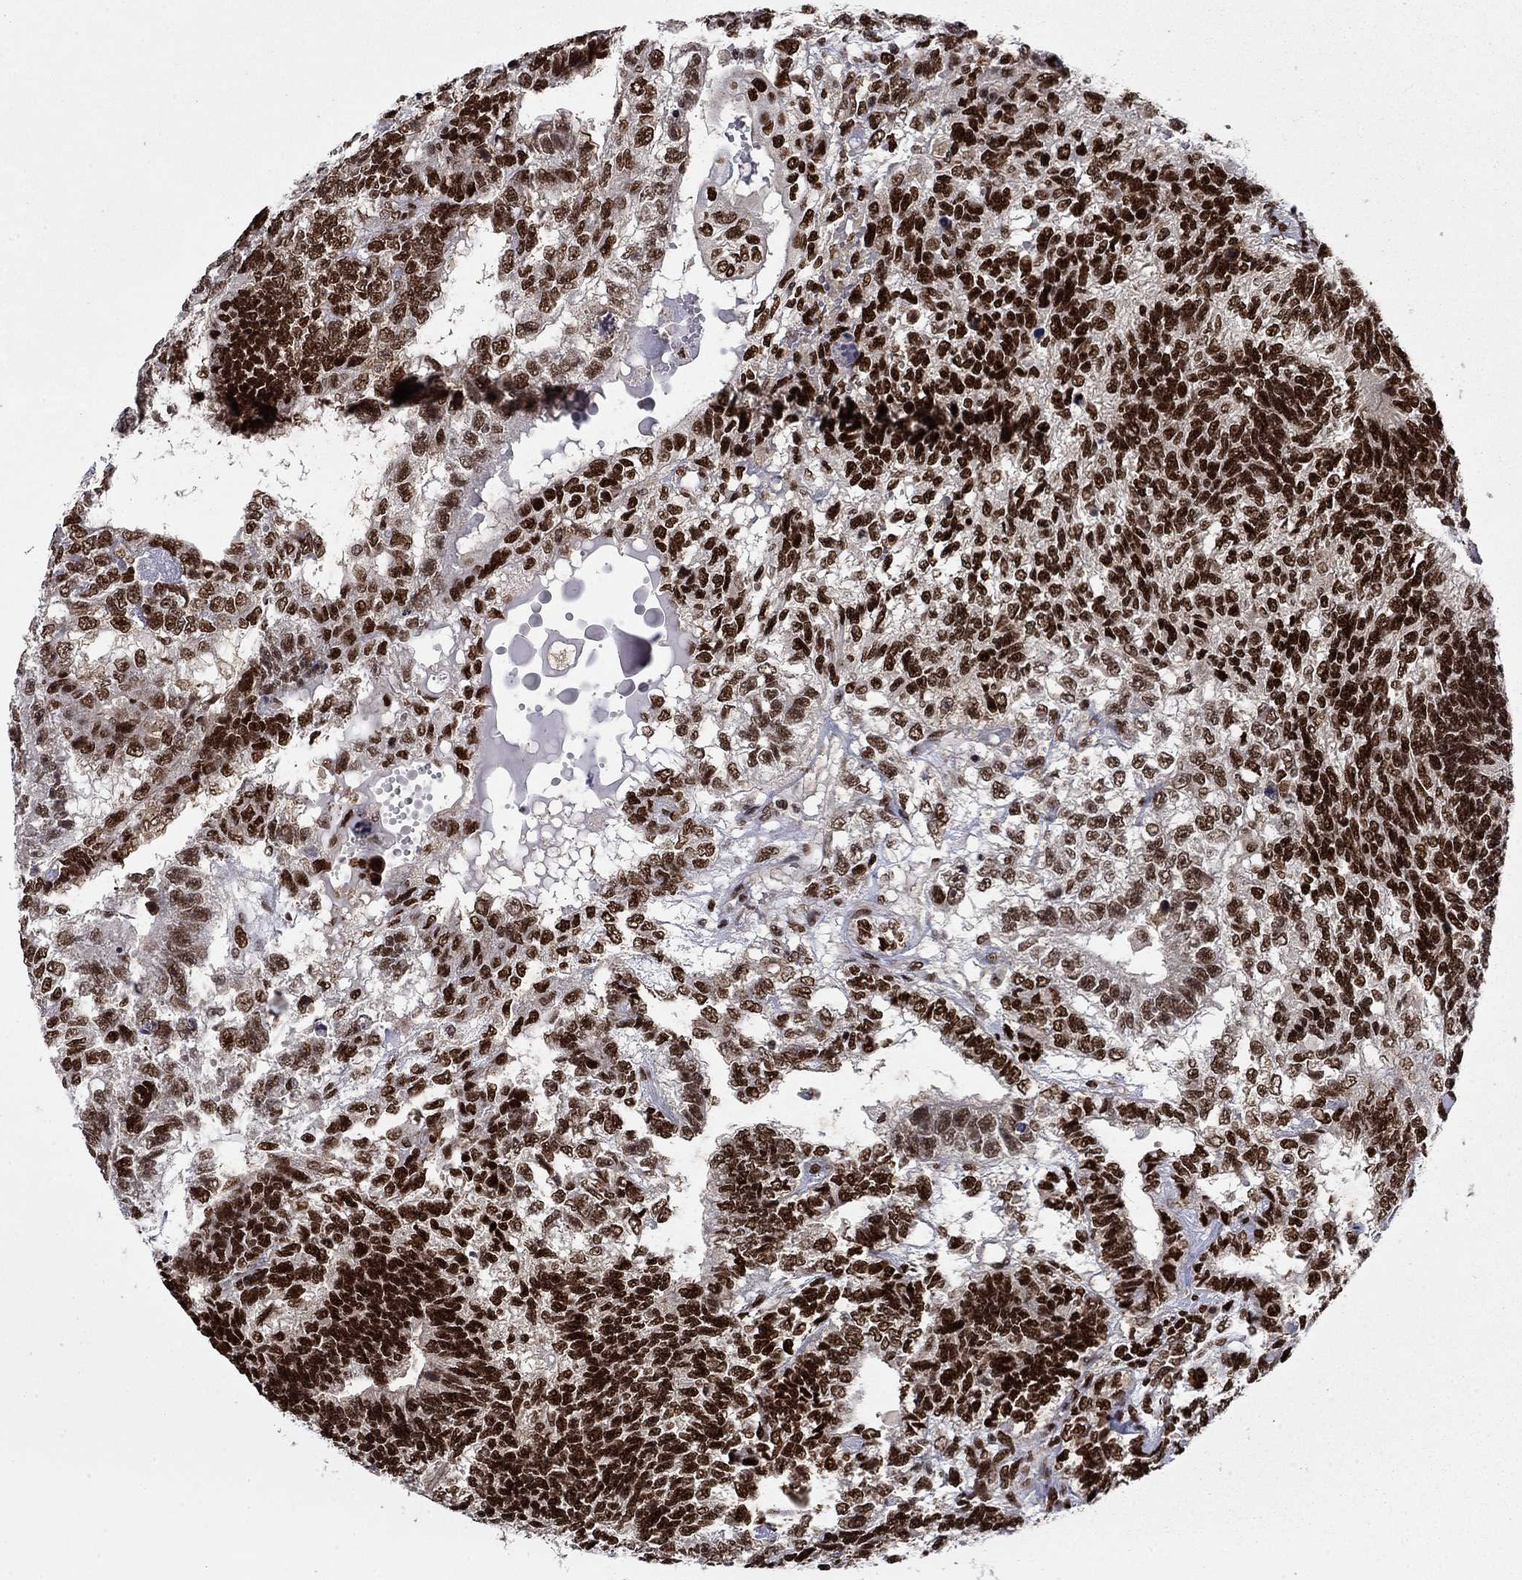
{"staining": {"intensity": "strong", "quantity": ">75%", "location": "nuclear"}, "tissue": "testis cancer", "cell_type": "Tumor cells", "image_type": "cancer", "snomed": [{"axis": "morphology", "description": "Seminoma, NOS"}, {"axis": "morphology", "description": "Carcinoma, Embryonal, NOS"}, {"axis": "topography", "description": "Testis"}], "caption": "A high-resolution micrograph shows IHC staining of testis seminoma, which reveals strong nuclear positivity in approximately >75% of tumor cells. (brown staining indicates protein expression, while blue staining denotes nuclei).", "gene": "RPRD1B", "patient": {"sex": "male", "age": 41}}